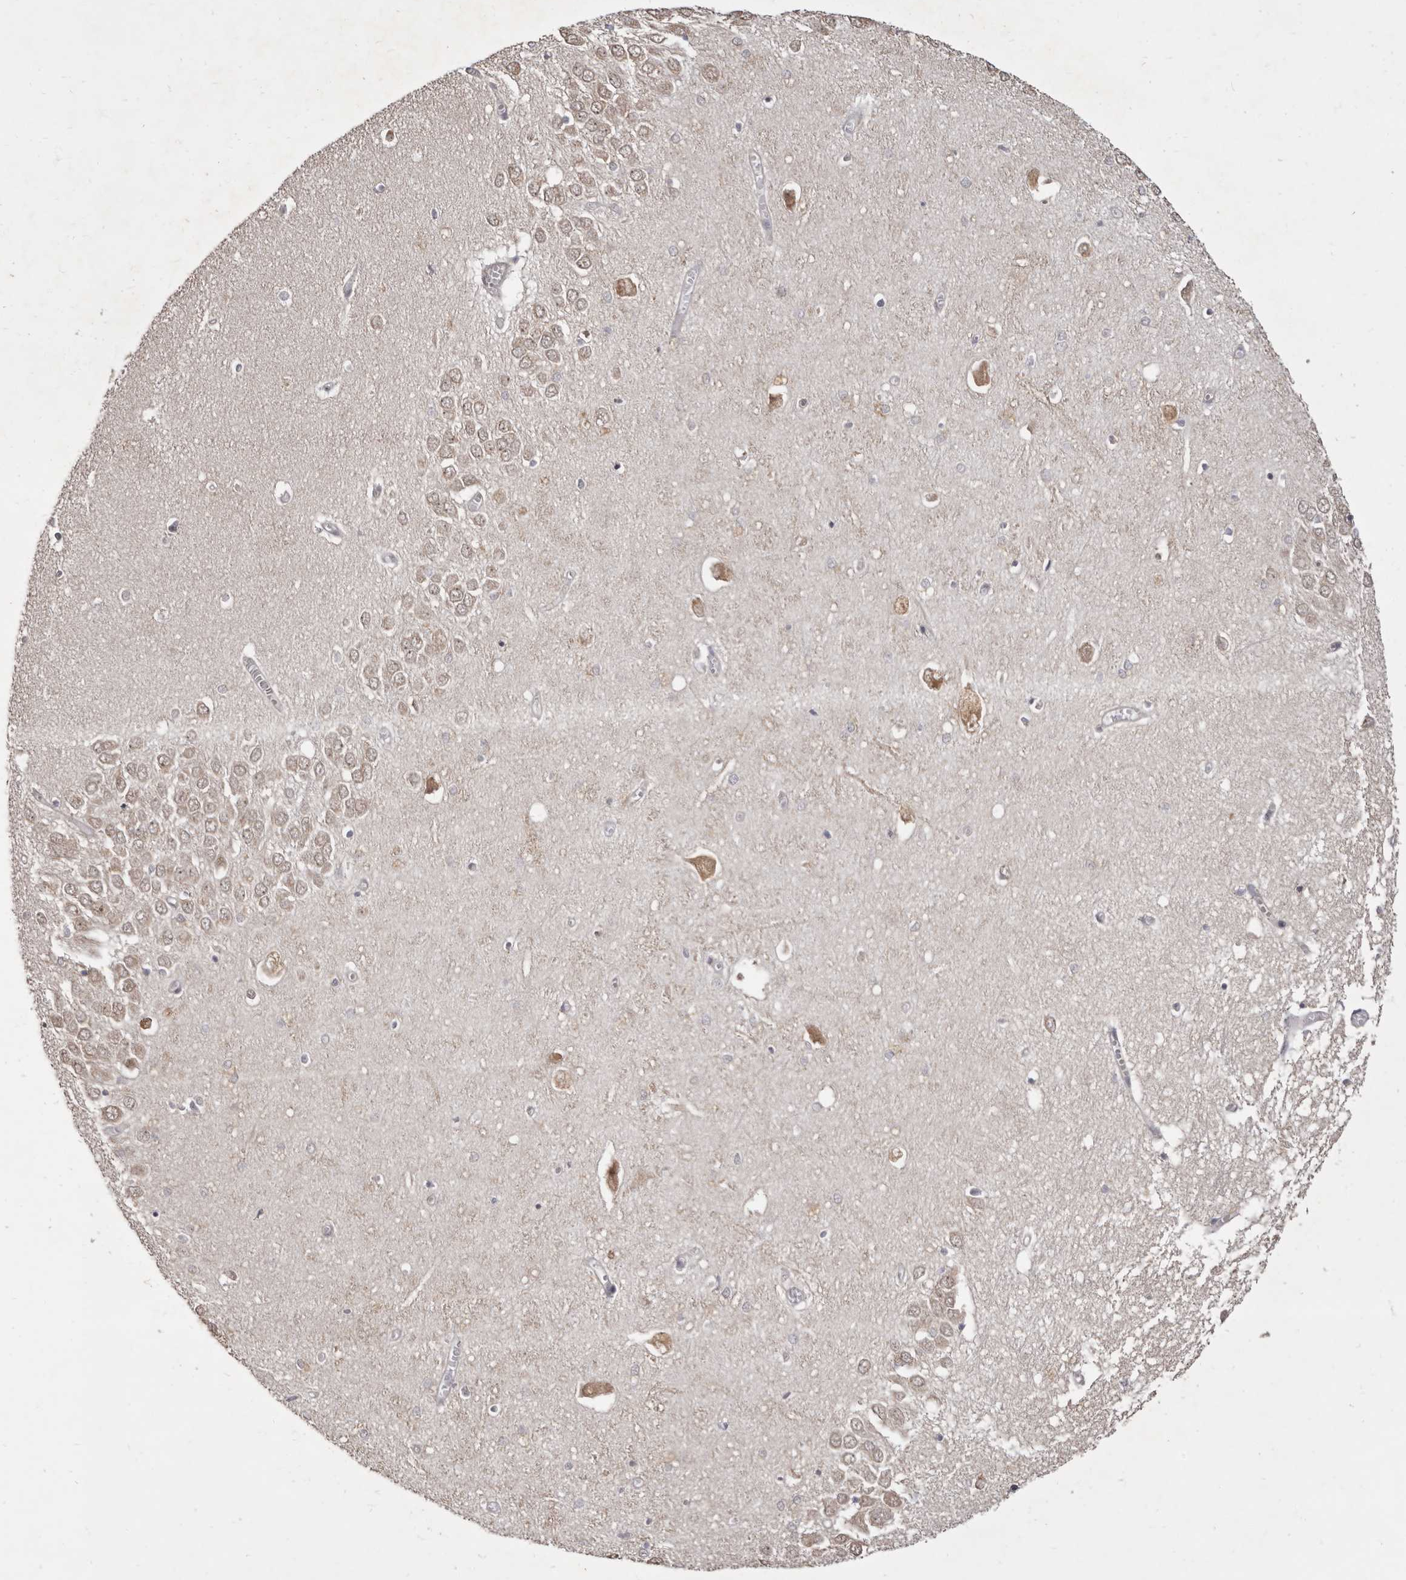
{"staining": {"intensity": "negative", "quantity": "none", "location": "none"}, "tissue": "hippocampus", "cell_type": "Glial cells", "image_type": "normal", "snomed": [{"axis": "morphology", "description": "Normal tissue, NOS"}, {"axis": "topography", "description": "Hippocampus"}], "caption": "Immunohistochemistry (IHC) histopathology image of unremarkable hippocampus stained for a protein (brown), which reveals no positivity in glial cells.", "gene": "ZNF326", "patient": {"sex": "male", "age": 70}}